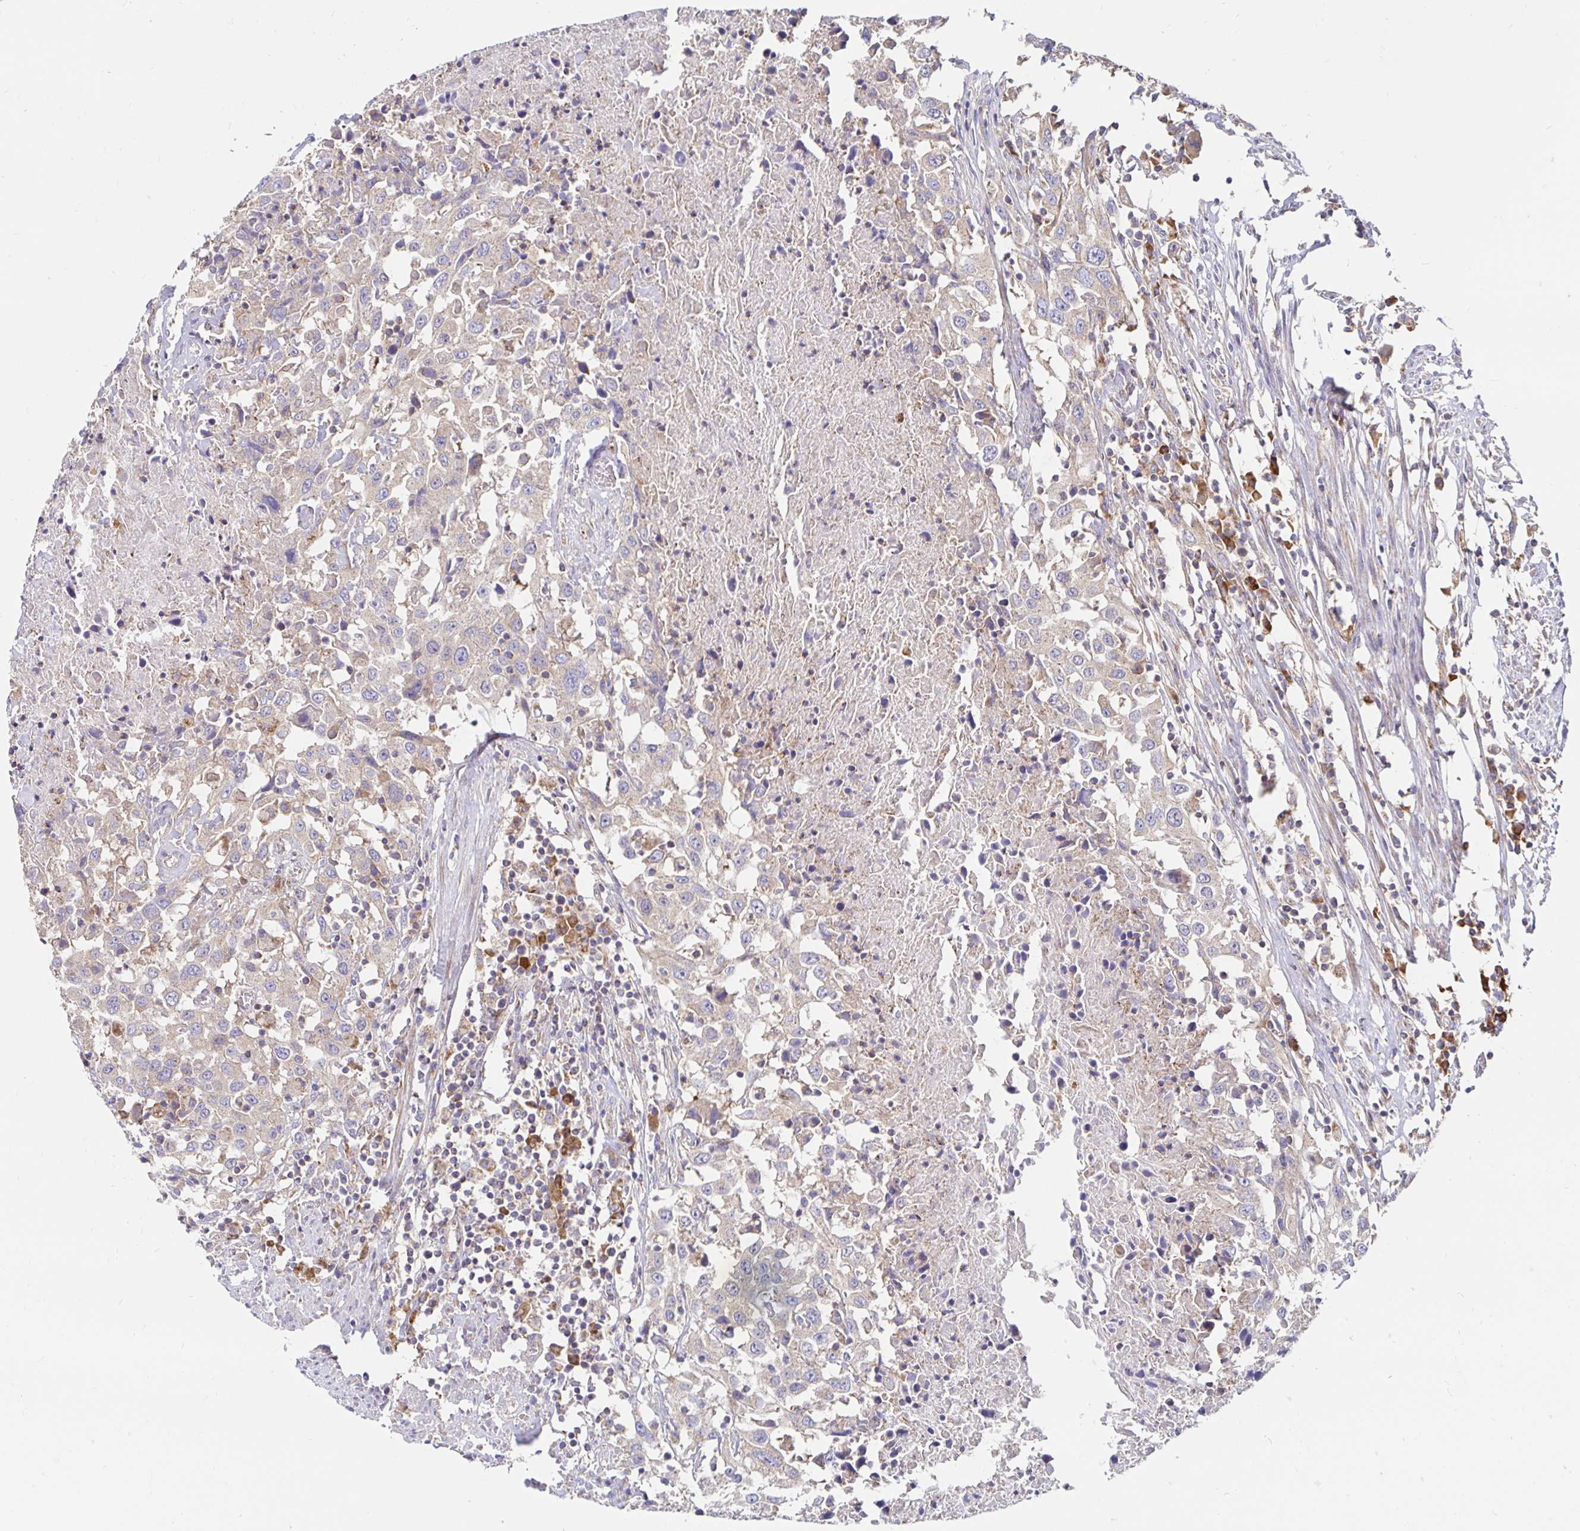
{"staining": {"intensity": "negative", "quantity": "none", "location": "none"}, "tissue": "urothelial cancer", "cell_type": "Tumor cells", "image_type": "cancer", "snomed": [{"axis": "morphology", "description": "Urothelial carcinoma, High grade"}, {"axis": "topography", "description": "Urinary bladder"}], "caption": "Micrograph shows no protein expression in tumor cells of urothelial cancer tissue. (Stains: DAB immunohistochemistry with hematoxylin counter stain, Microscopy: brightfield microscopy at high magnification).", "gene": "PRDX3", "patient": {"sex": "male", "age": 61}}